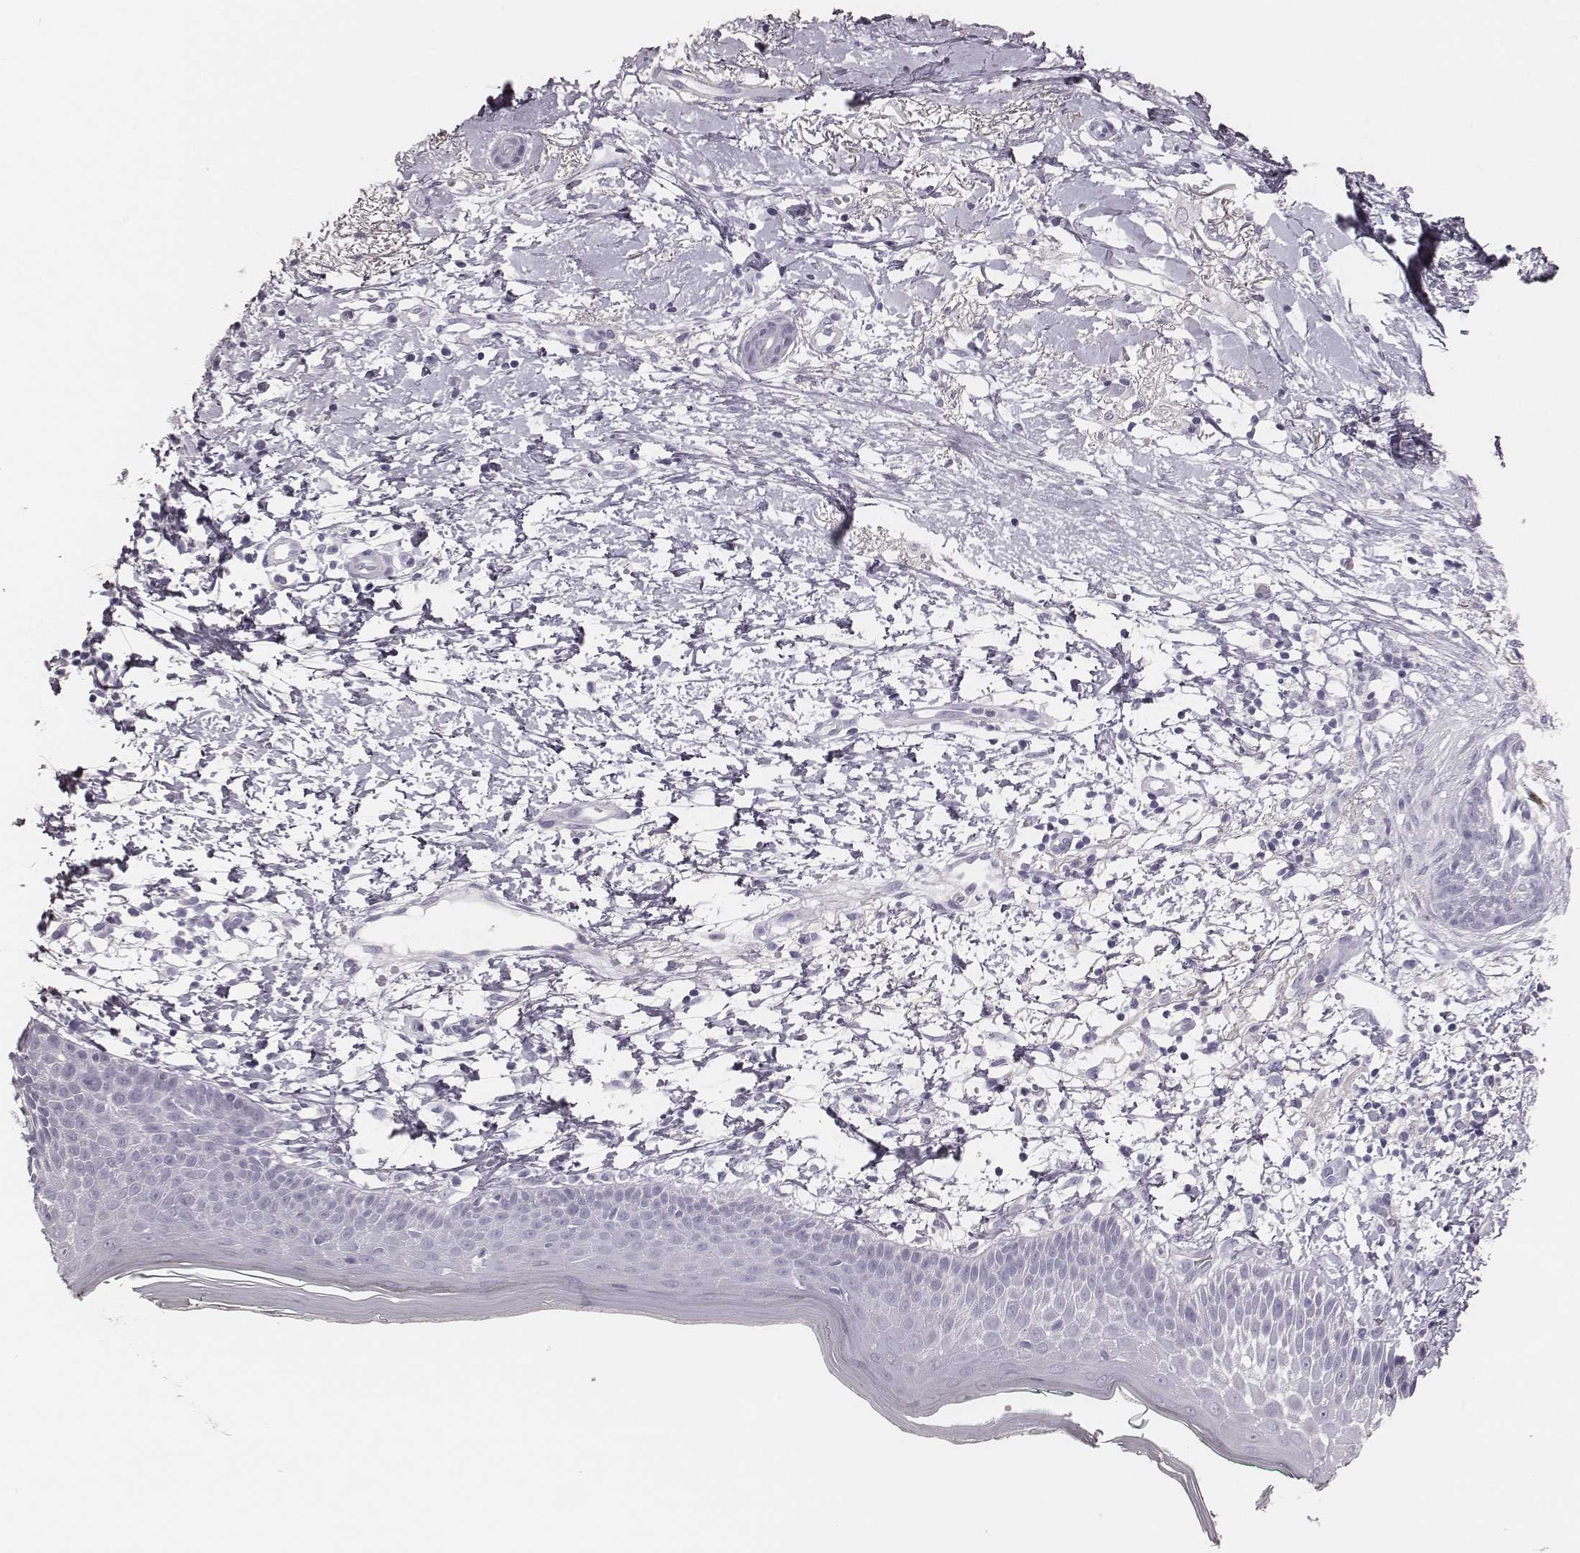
{"staining": {"intensity": "negative", "quantity": "none", "location": "none"}, "tissue": "skin cancer", "cell_type": "Tumor cells", "image_type": "cancer", "snomed": [{"axis": "morphology", "description": "Normal tissue, NOS"}, {"axis": "morphology", "description": "Basal cell carcinoma"}, {"axis": "topography", "description": "Skin"}], "caption": "Basal cell carcinoma (skin) was stained to show a protein in brown. There is no significant staining in tumor cells.", "gene": "CSH1", "patient": {"sex": "male", "age": 84}}